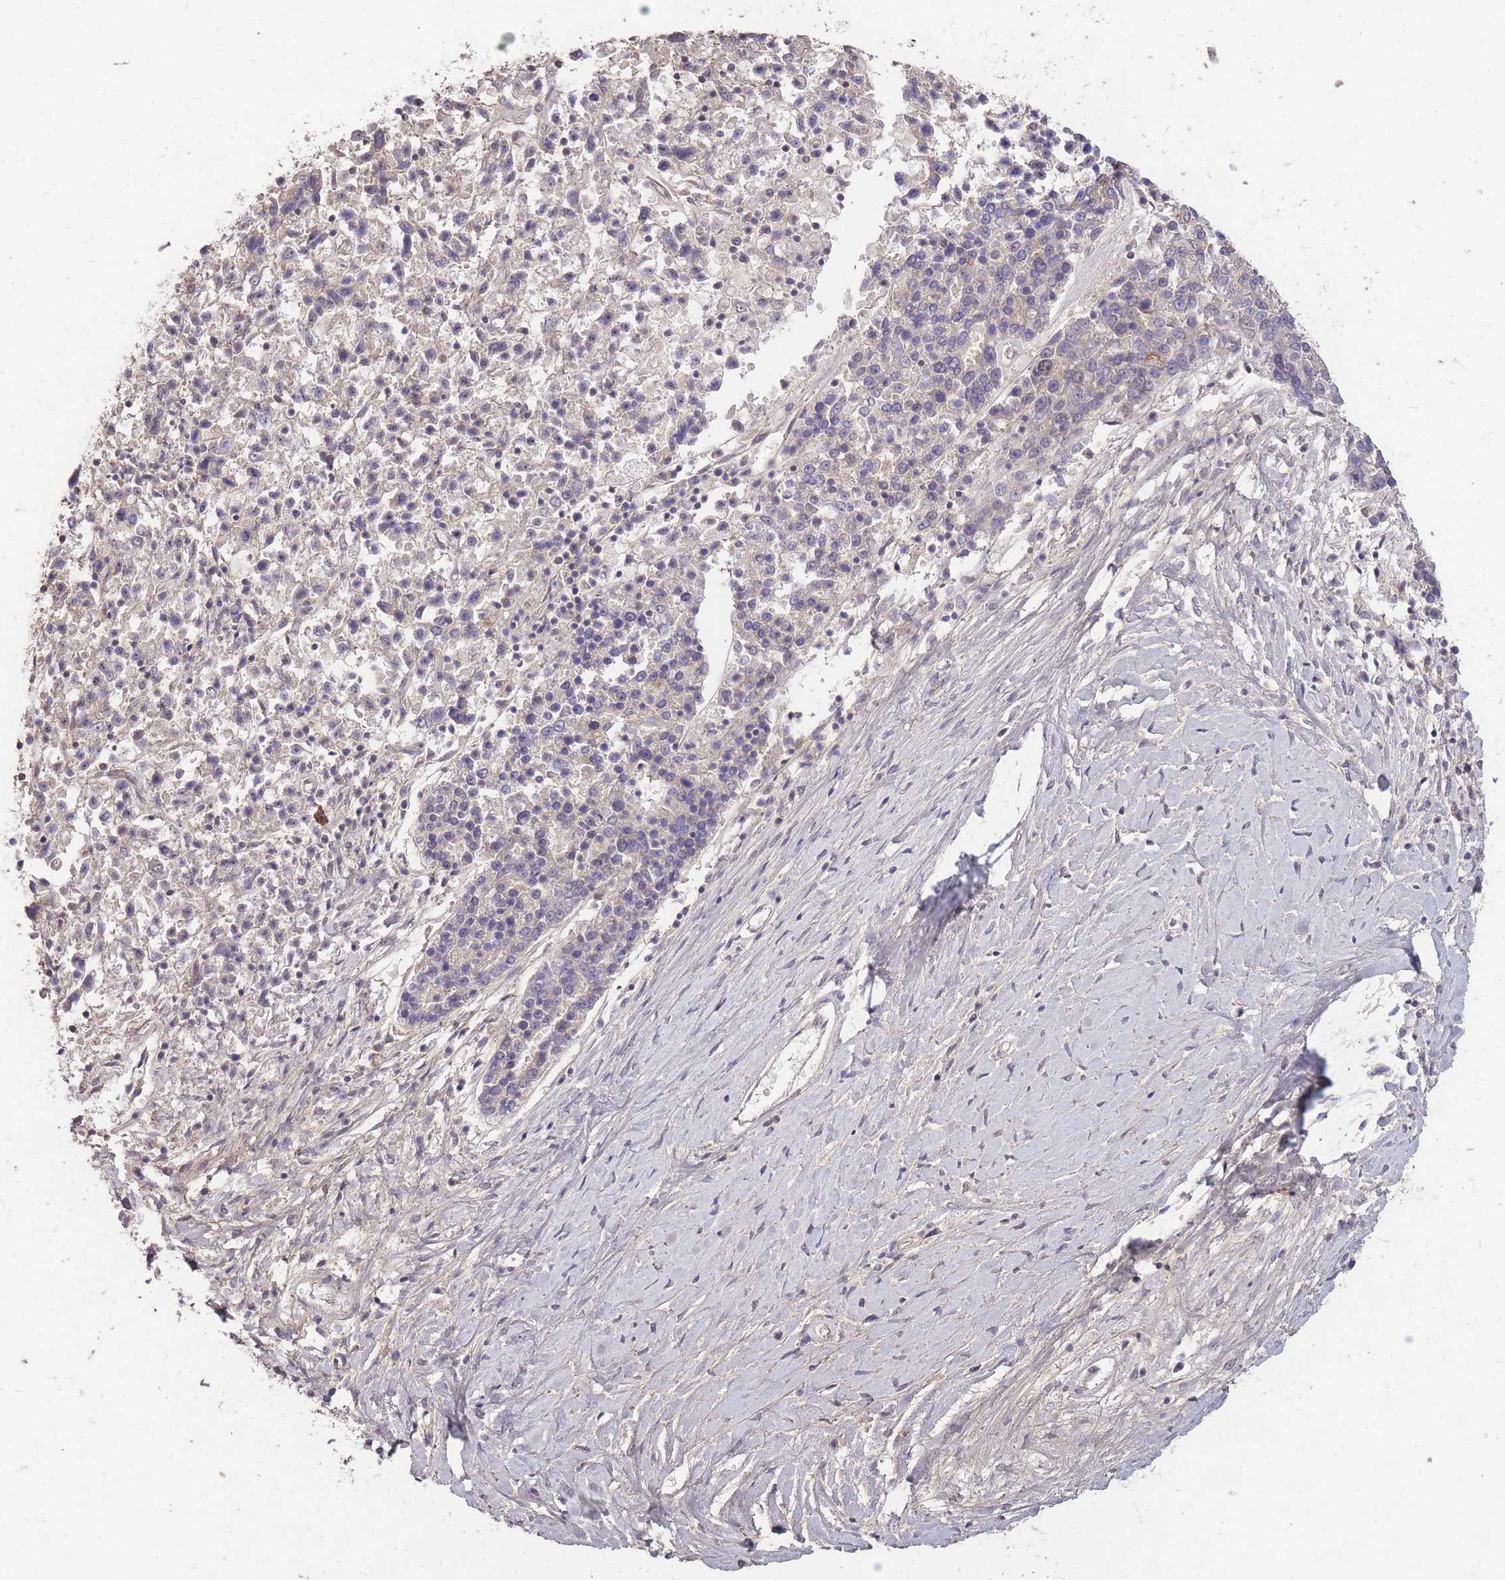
{"staining": {"intensity": "negative", "quantity": "none", "location": "none"}, "tissue": "ovarian cancer", "cell_type": "Tumor cells", "image_type": "cancer", "snomed": [{"axis": "morphology", "description": "Carcinoma, endometroid"}, {"axis": "topography", "description": "Ovary"}], "caption": "There is no significant positivity in tumor cells of endometroid carcinoma (ovarian).", "gene": "DYNC1LI2", "patient": {"sex": "female", "age": 62}}